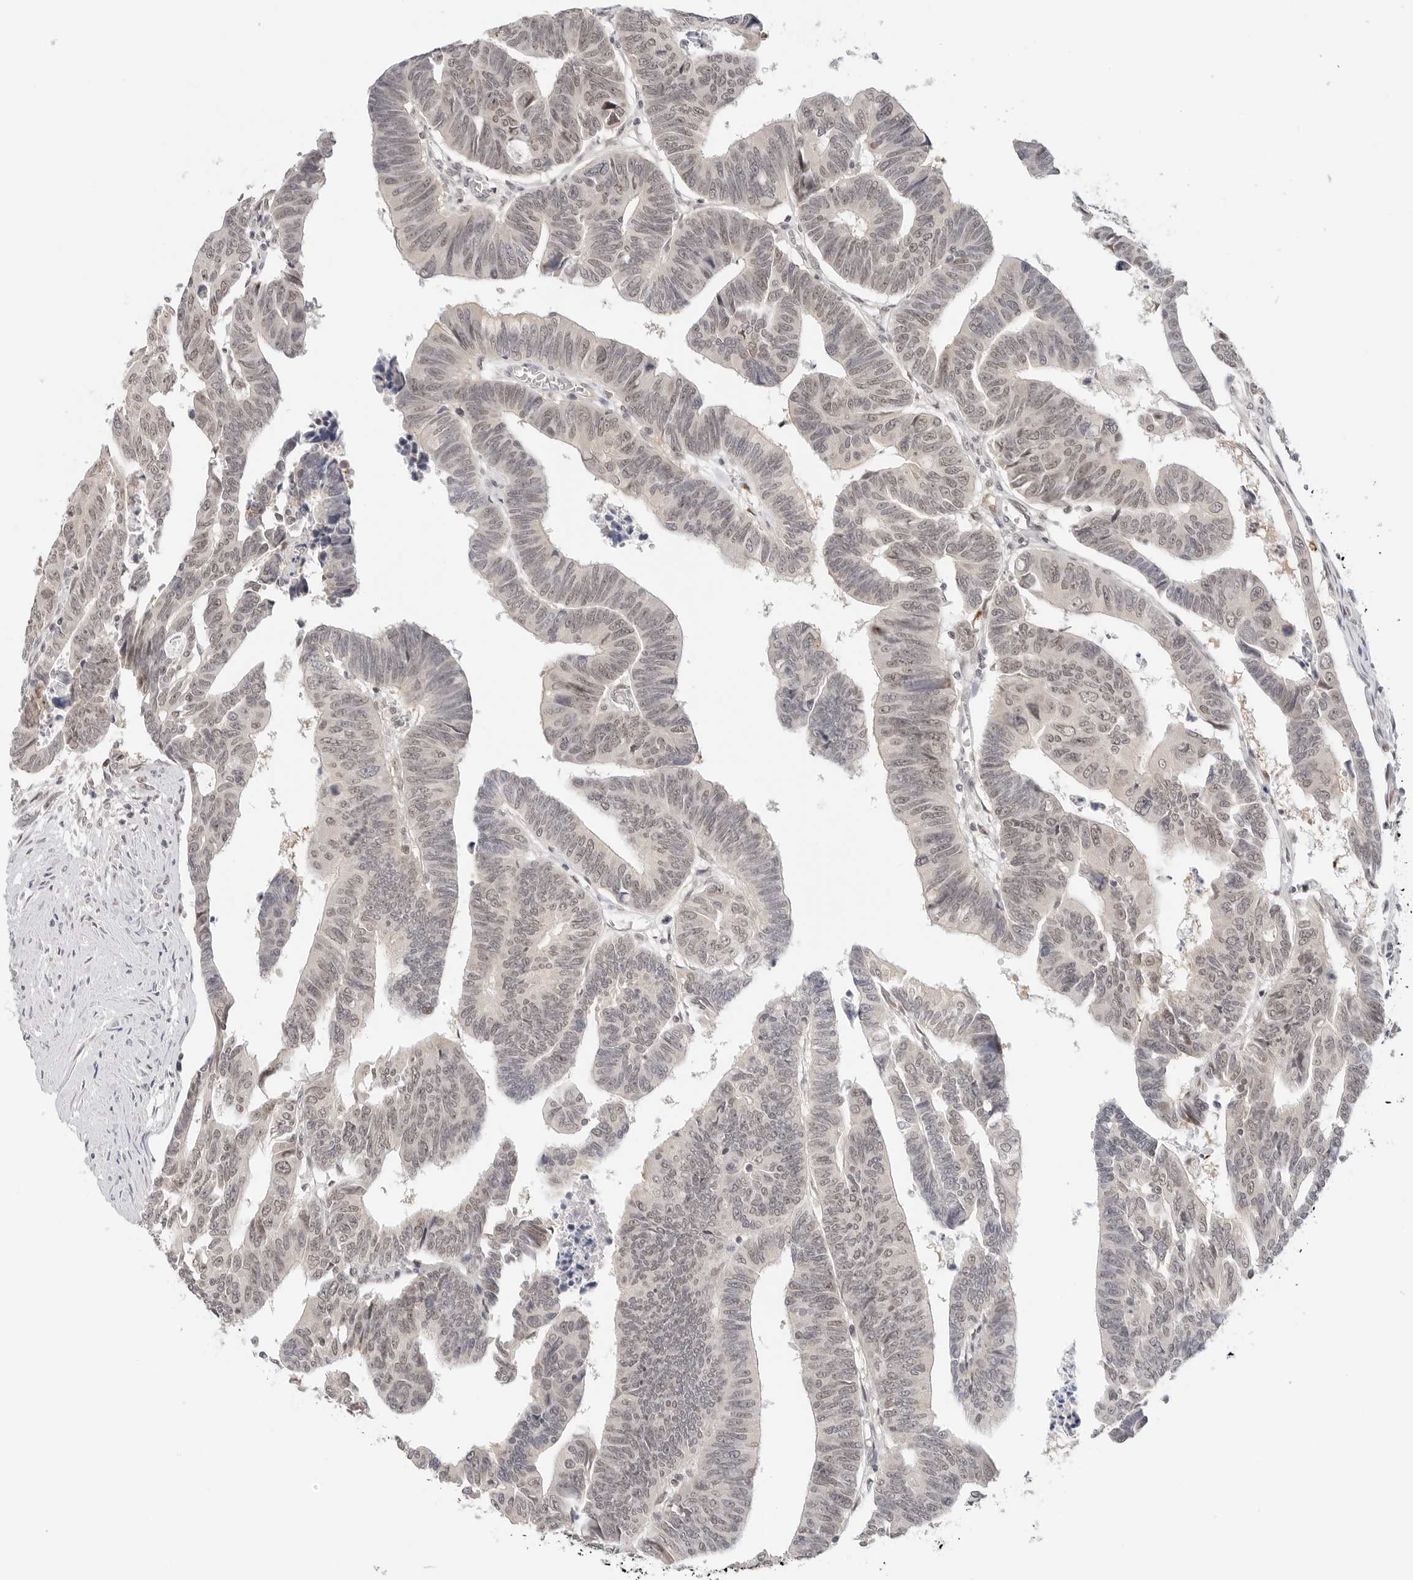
{"staining": {"intensity": "weak", "quantity": ">75%", "location": "nuclear"}, "tissue": "colorectal cancer", "cell_type": "Tumor cells", "image_type": "cancer", "snomed": [{"axis": "morphology", "description": "Adenocarcinoma, NOS"}, {"axis": "topography", "description": "Rectum"}], "caption": "Colorectal cancer tissue shows weak nuclear expression in approximately >75% of tumor cells, visualized by immunohistochemistry.", "gene": "TSEN2", "patient": {"sex": "female", "age": 65}}